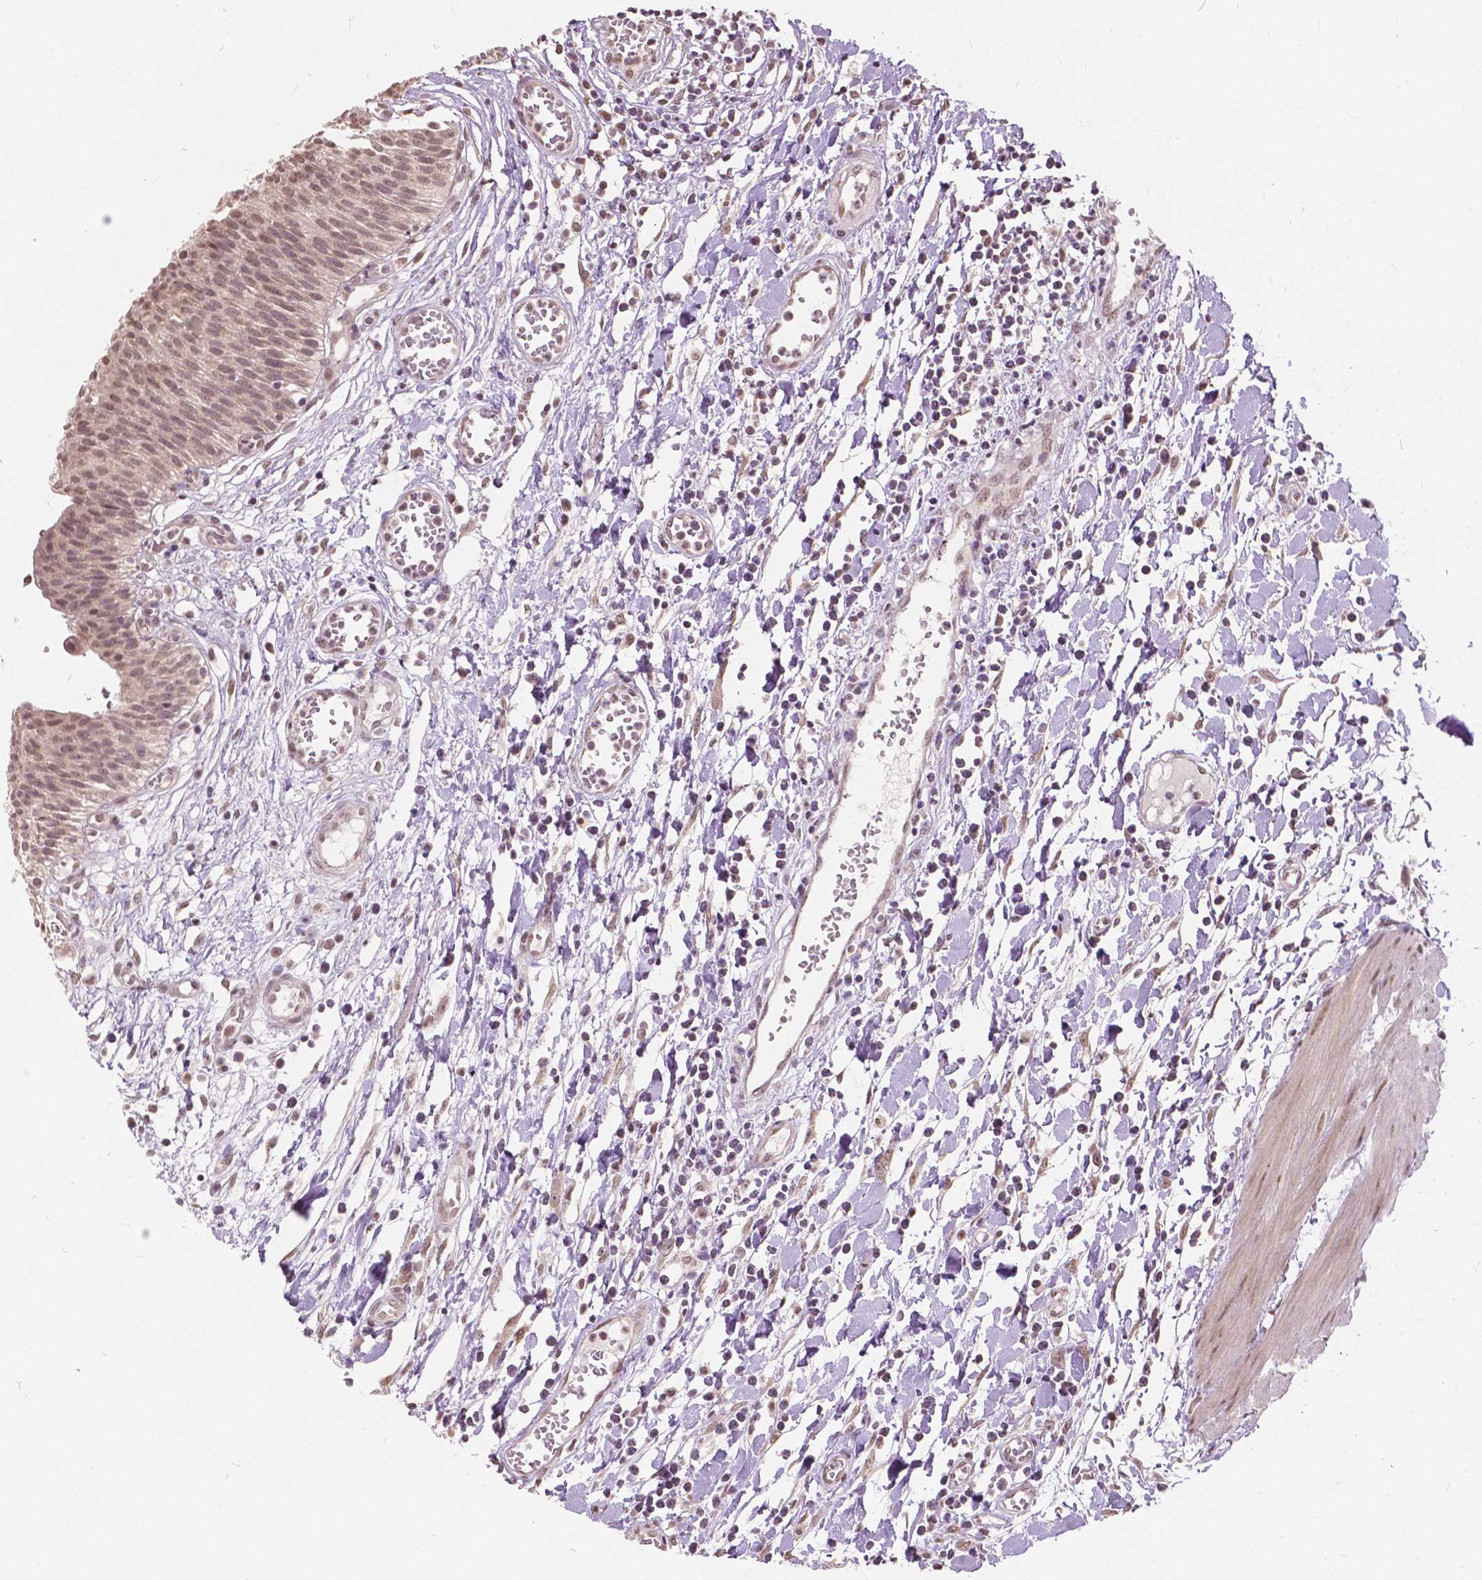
{"staining": {"intensity": "moderate", "quantity": ">75%", "location": "nuclear"}, "tissue": "urinary bladder", "cell_type": "Urothelial cells", "image_type": "normal", "snomed": [{"axis": "morphology", "description": "Normal tissue, NOS"}, {"axis": "topography", "description": "Urinary bladder"}], "caption": "Immunohistochemistry of normal urinary bladder shows medium levels of moderate nuclear staining in approximately >75% of urothelial cells.", "gene": "HOXA10", "patient": {"sex": "male", "age": 64}}